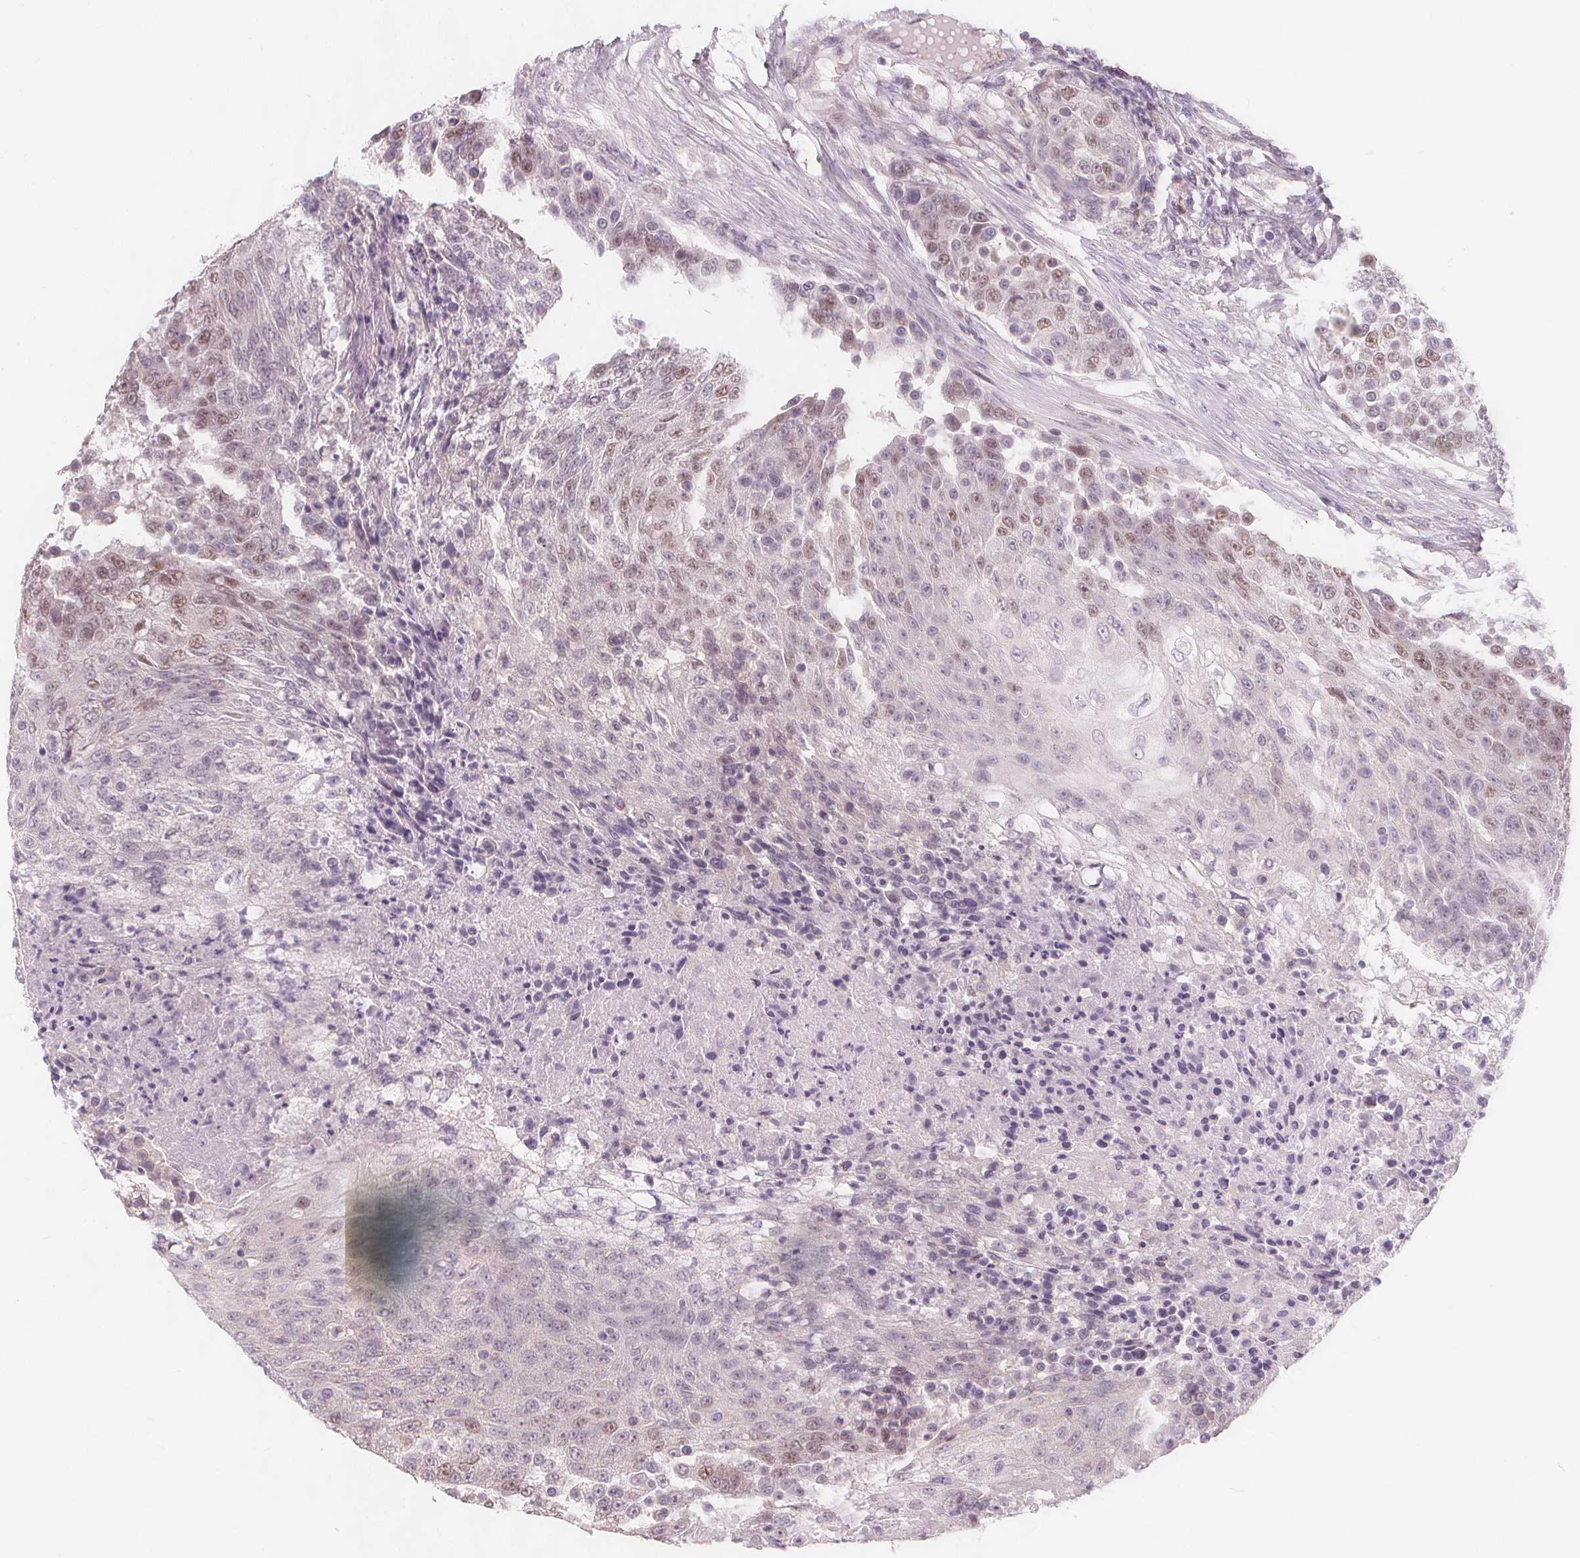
{"staining": {"intensity": "weak", "quantity": "<25%", "location": "nuclear"}, "tissue": "urothelial cancer", "cell_type": "Tumor cells", "image_type": "cancer", "snomed": [{"axis": "morphology", "description": "Urothelial carcinoma, High grade"}, {"axis": "topography", "description": "Urinary bladder"}], "caption": "Immunohistochemistry (IHC) photomicrograph of human urothelial cancer stained for a protein (brown), which displays no positivity in tumor cells.", "gene": "TIPIN", "patient": {"sex": "female", "age": 63}}